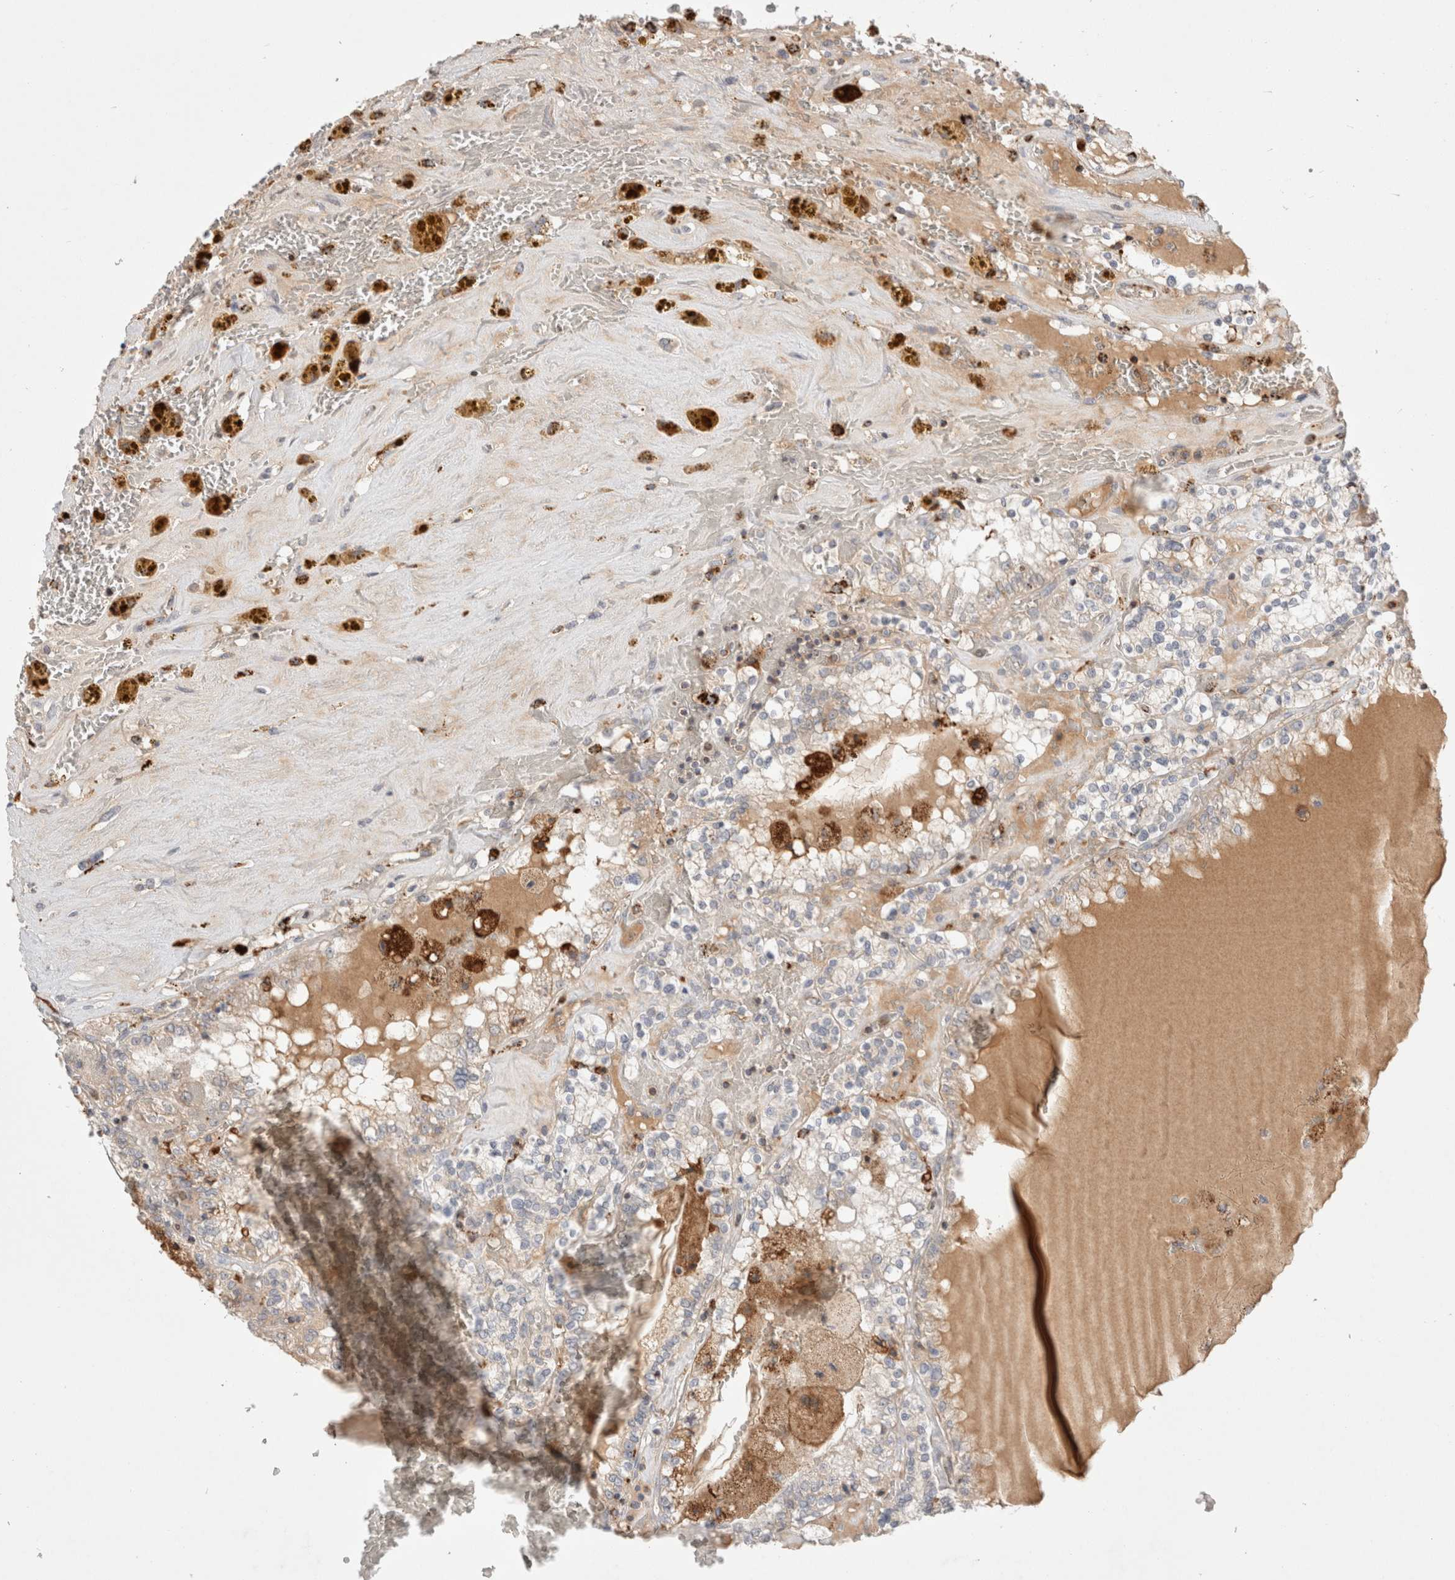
{"staining": {"intensity": "weak", "quantity": "25%-75%", "location": "cytoplasmic/membranous"}, "tissue": "renal cancer", "cell_type": "Tumor cells", "image_type": "cancer", "snomed": [{"axis": "morphology", "description": "Adenocarcinoma, NOS"}, {"axis": "topography", "description": "Kidney"}], "caption": "High-power microscopy captured an immunohistochemistry histopathology image of renal cancer, revealing weak cytoplasmic/membranous expression in approximately 25%-75% of tumor cells.", "gene": "HROB", "patient": {"sex": "female", "age": 56}}